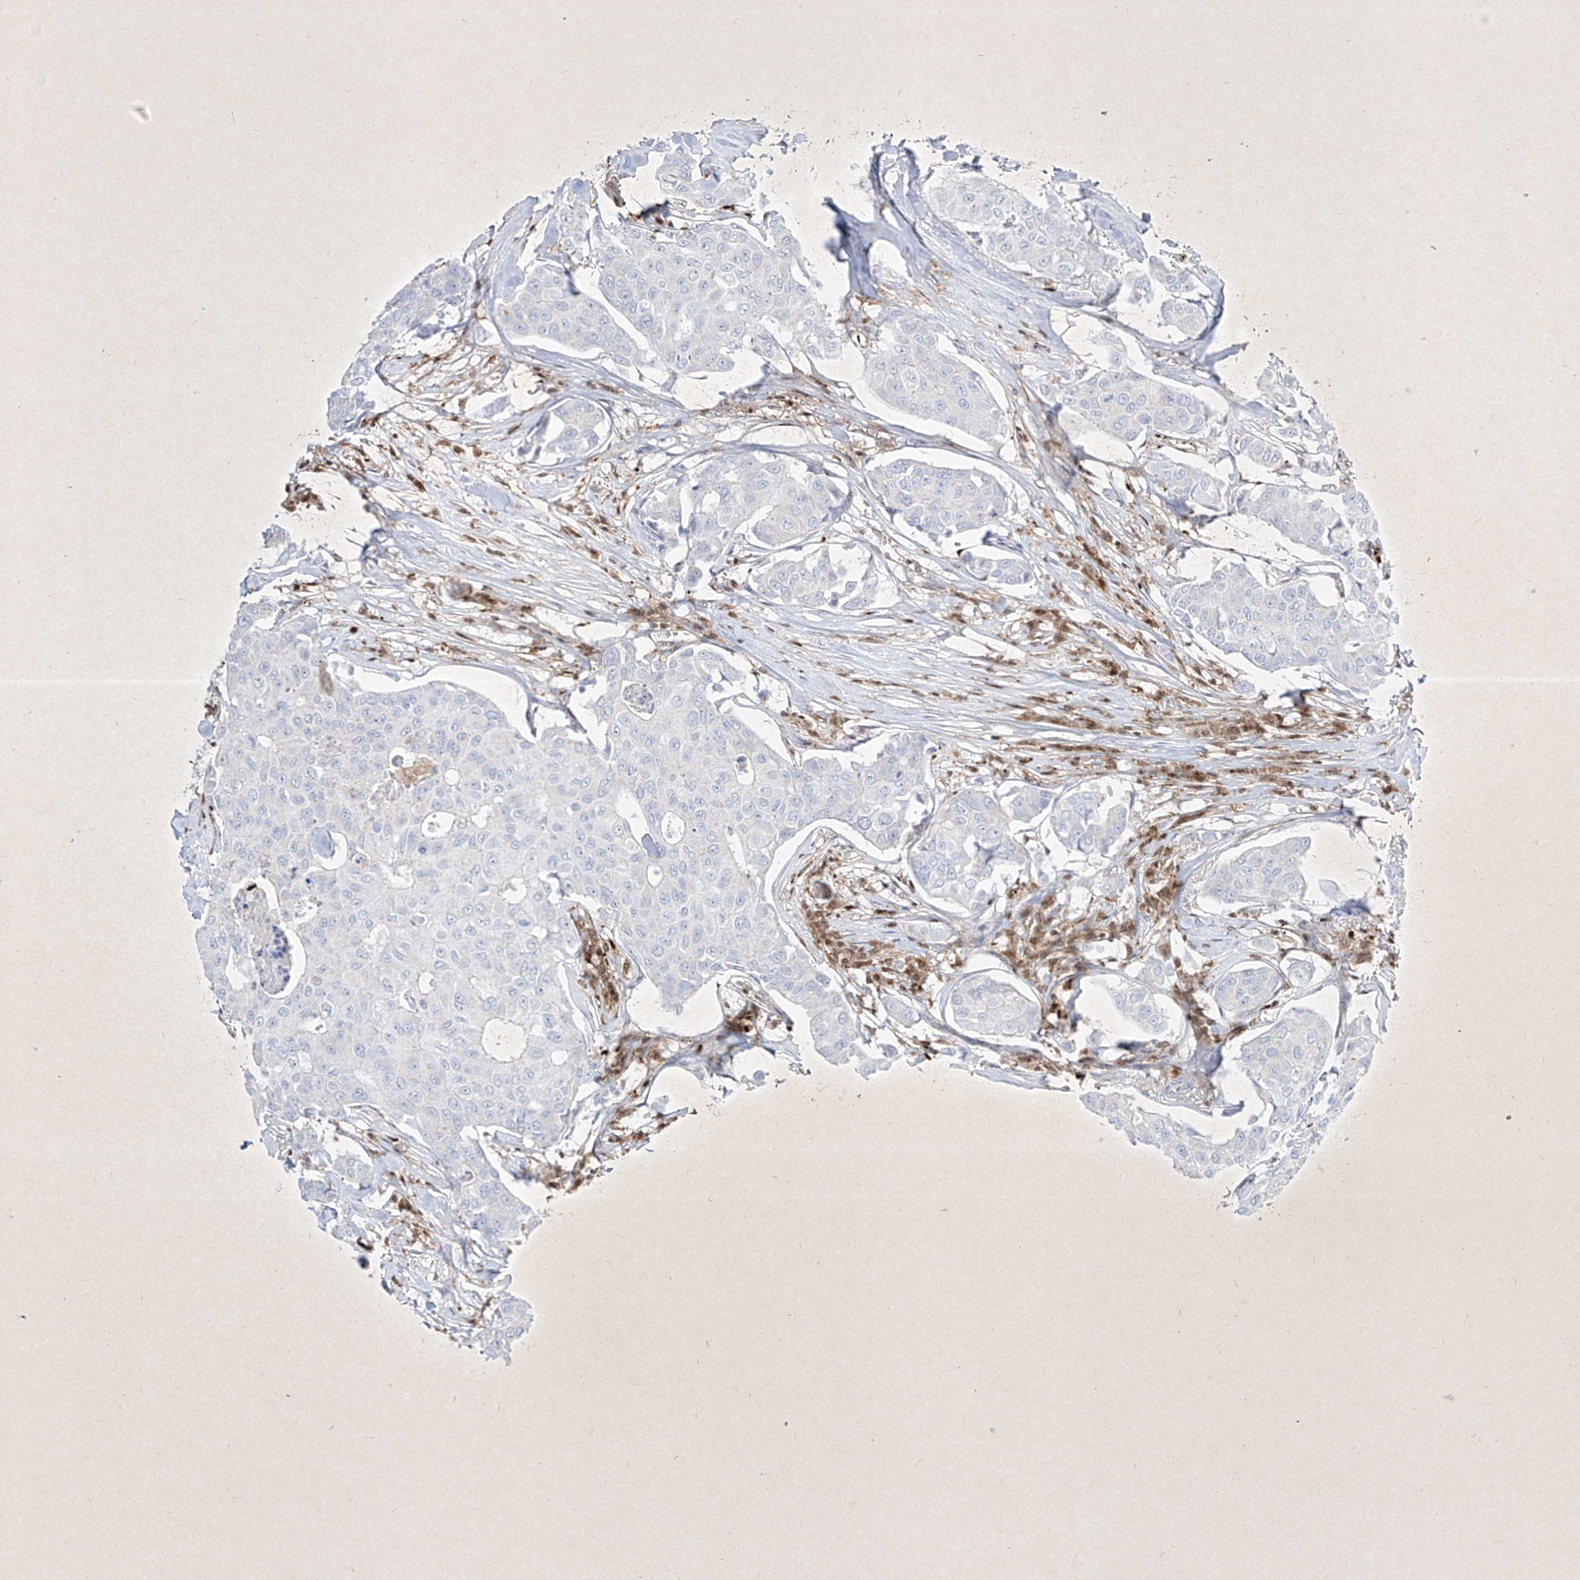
{"staining": {"intensity": "negative", "quantity": "none", "location": "none"}, "tissue": "breast cancer", "cell_type": "Tumor cells", "image_type": "cancer", "snomed": [{"axis": "morphology", "description": "Duct carcinoma"}, {"axis": "topography", "description": "Breast"}], "caption": "Immunohistochemical staining of infiltrating ductal carcinoma (breast) reveals no significant staining in tumor cells.", "gene": "PSMB10", "patient": {"sex": "female", "age": 80}}